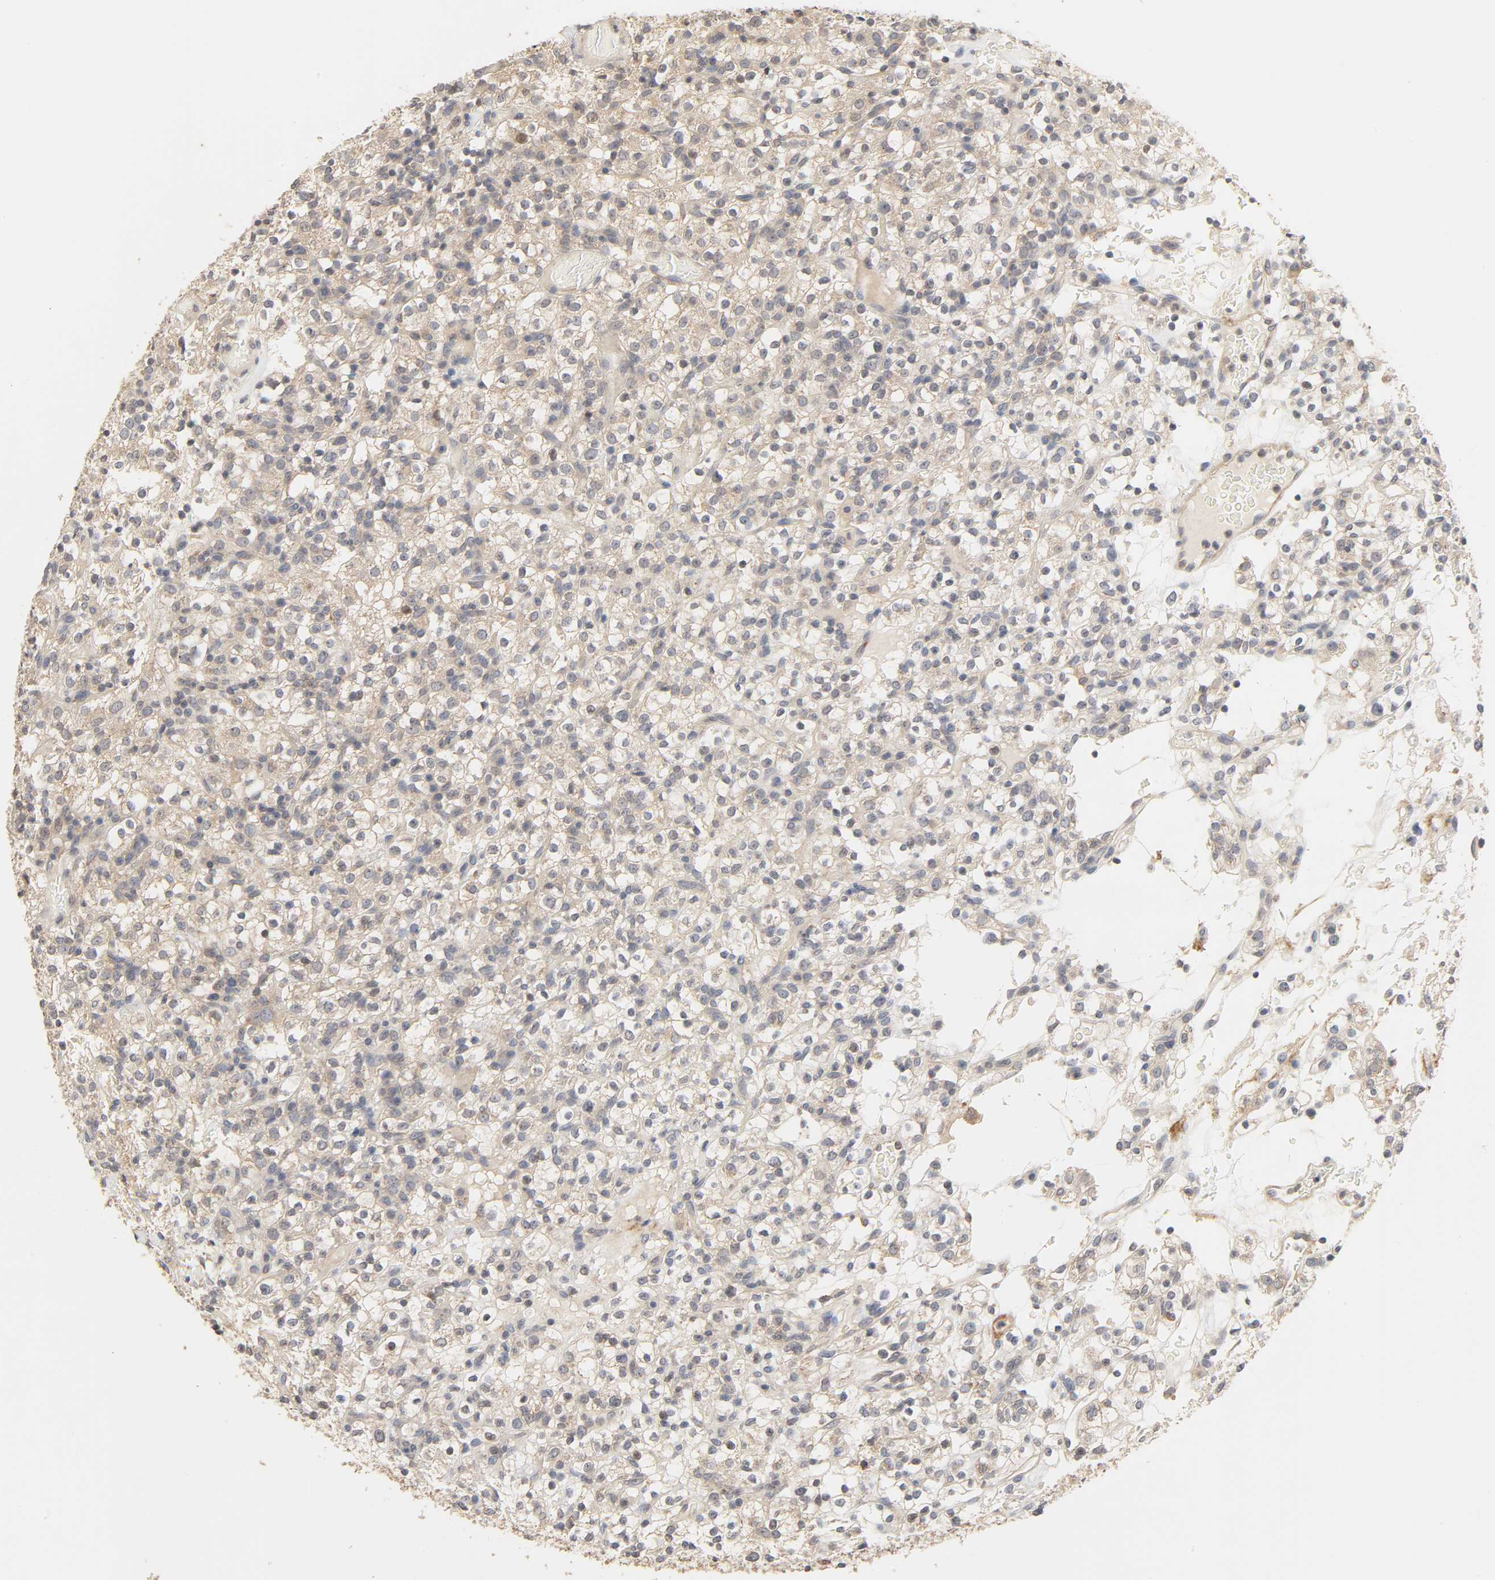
{"staining": {"intensity": "weak", "quantity": "25%-75%", "location": "cytoplasmic/membranous"}, "tissue": "renal cancer", "cell_type": "Tumor cells", "image_type": "cancer", "snomed": [{"axis": "morphology", "description": "Normal tissue, NOS"}, {"axis": "morphology", "description": "Adenocarcinoma, NOS"}, {"axis": "topography", "description": "Kidney"}], "caption": "Renal cancer stained with immunohistochemistry reveals weak cytoplasmic/membranous expression in approximately 25%-75% of tumor cells. (IHC, brightfield microscopy, high magnification).", "gene": "CLEC4E", "patient": {"sex": "female", "age": 72}}